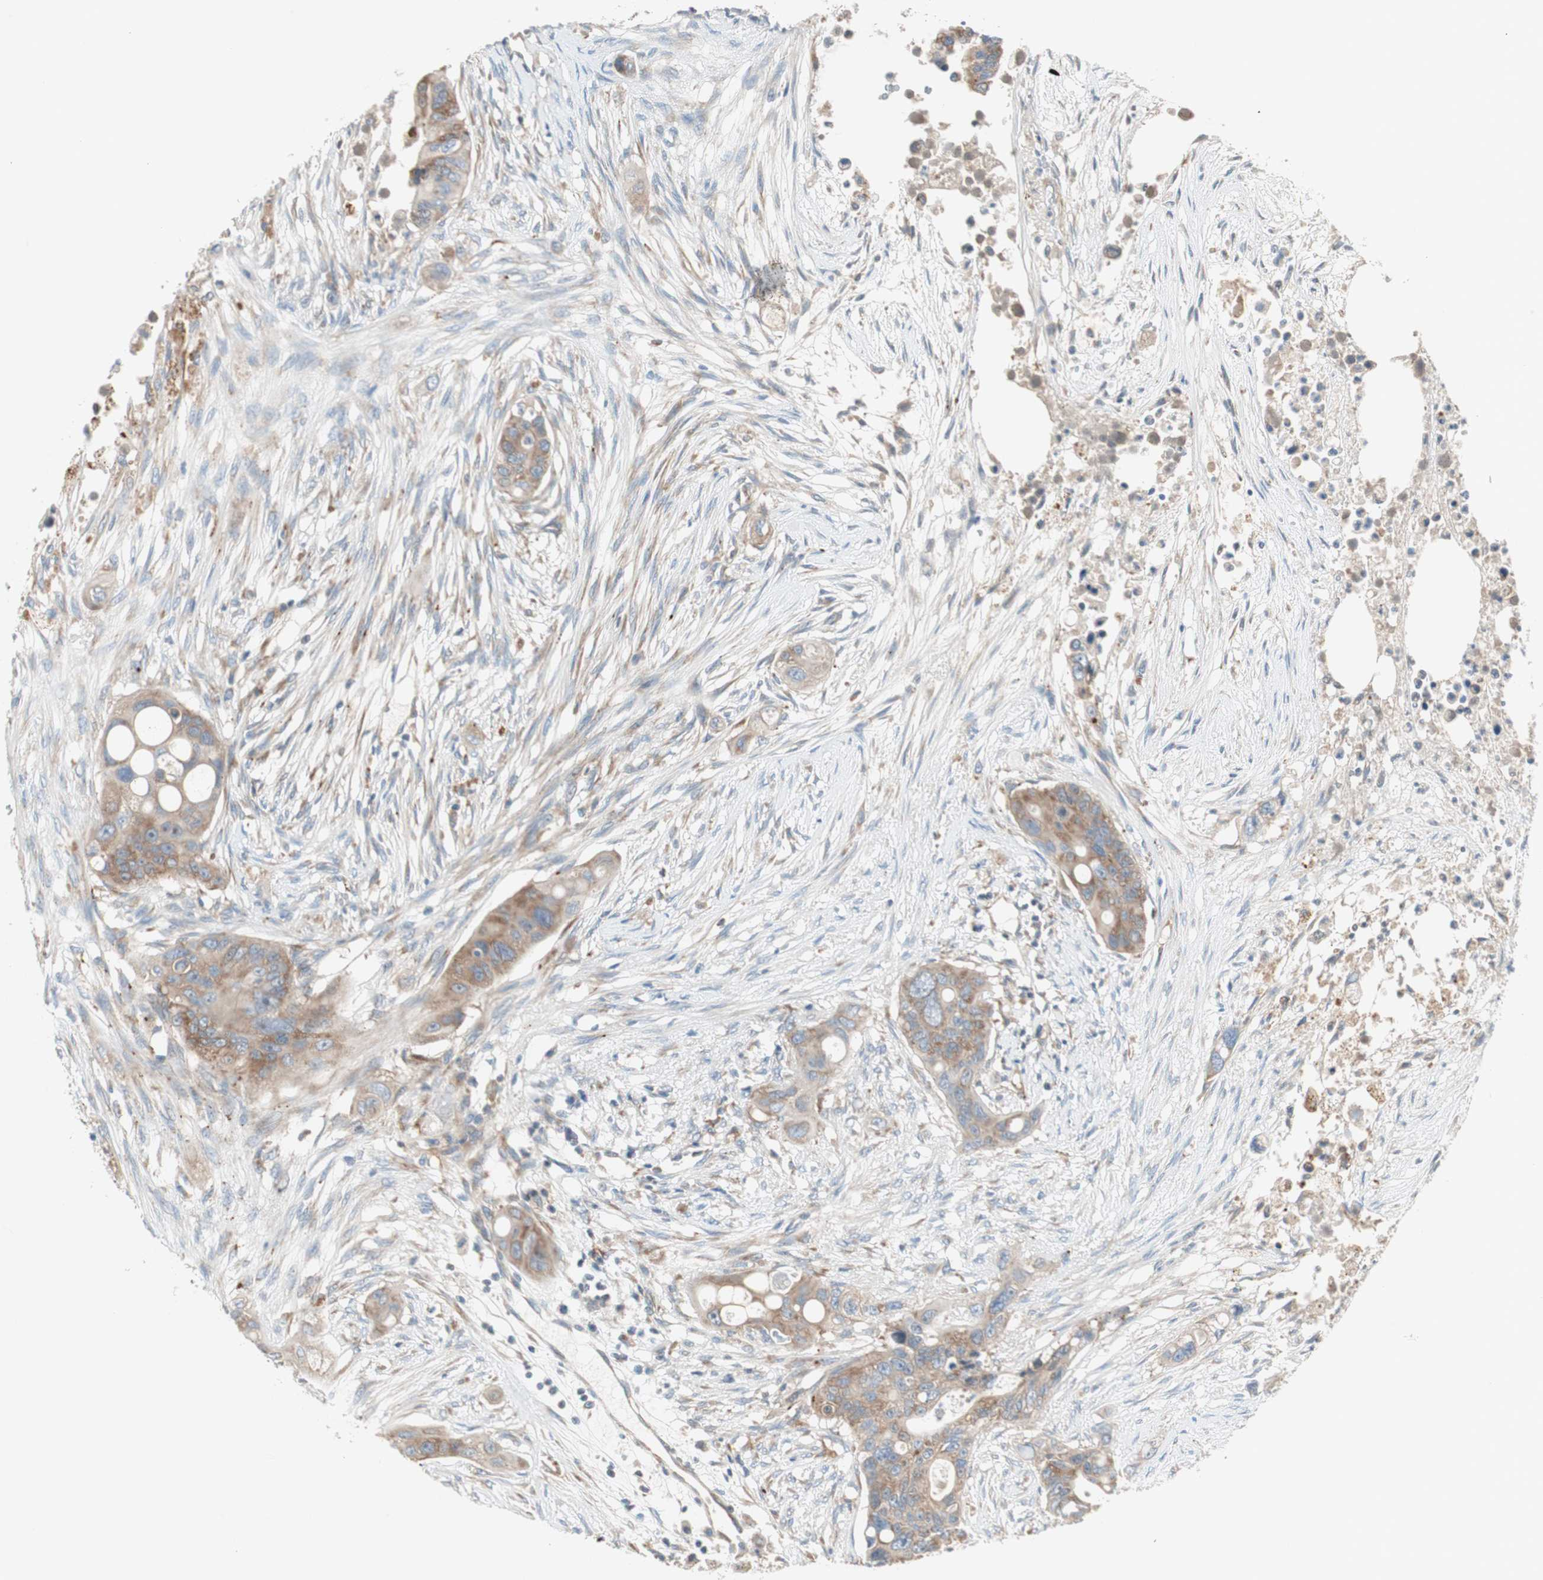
{"staining": {"intensity": "moderate", "quantity": ">75%", "location": "cytoplasmic/membranous"}, "tissue": "colorectal cancer", "cell_type": "Tumor cells", "image_type": "cancer", "snomed": [{"axis": "morphology", "description": "Adenocarcinoma, NOS"}, {"axis": "topography", "description": "Colon"}], "caption": "Colorectal cancer stained with DAB immunohistochemistry (IHC) reveals medium levels of moderate cytoplasmic/membranous expression in approximately >75% of tumor cells. The protein is stained brown, and the nuclei are stained in blue (DAB (3,3'-diaminobenzidine) IHC with brightfield microscopy, high magnification).", "gene": "RPL23", "patient": {"sex": "female", "age": 57}}